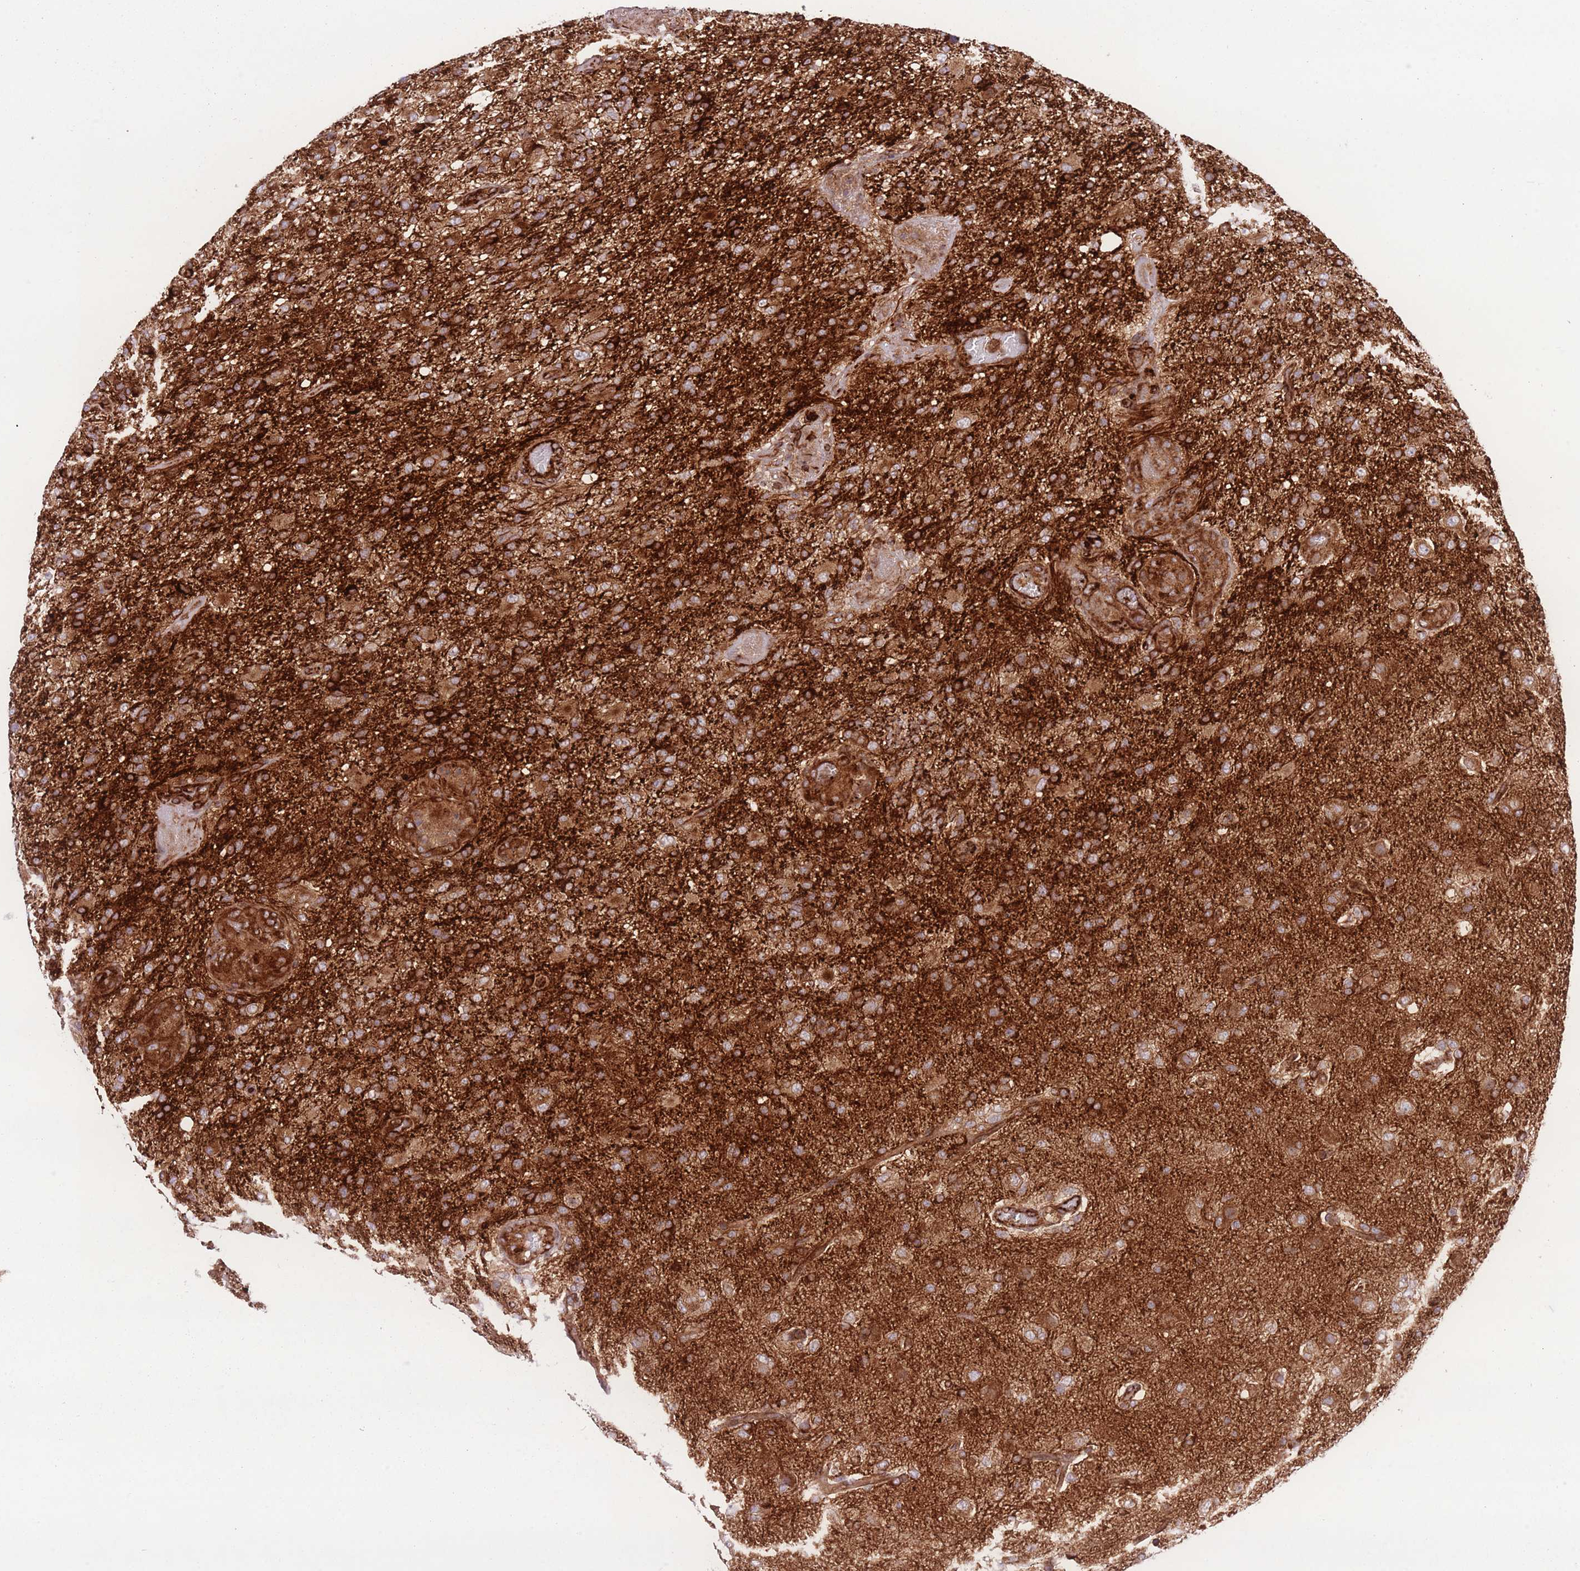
{"staining": {"intensity": "moderate", "quantity": ">75%", "location": "cytoplasmic/membranous"}, "tissue": "glioma", "cell_type": "Tumor cells", "image_type": "cancer", "snomed": [{"axis": "morphology", "description": "Glioma, malignant, High grade"}, {"axis": "topography", "description": "Brain"}], "caption": "The immunohistochemical stain shows moderate cytoplasmic/membranous positivity in tumor cells of high-grade glioma (malignant) tissue. (DAB (3,3'-diaminobenzidine) IHC with brightfield microscopy, high magnification).", "gene": "CISH", "patient": {"sex": "female", "age": 74}}